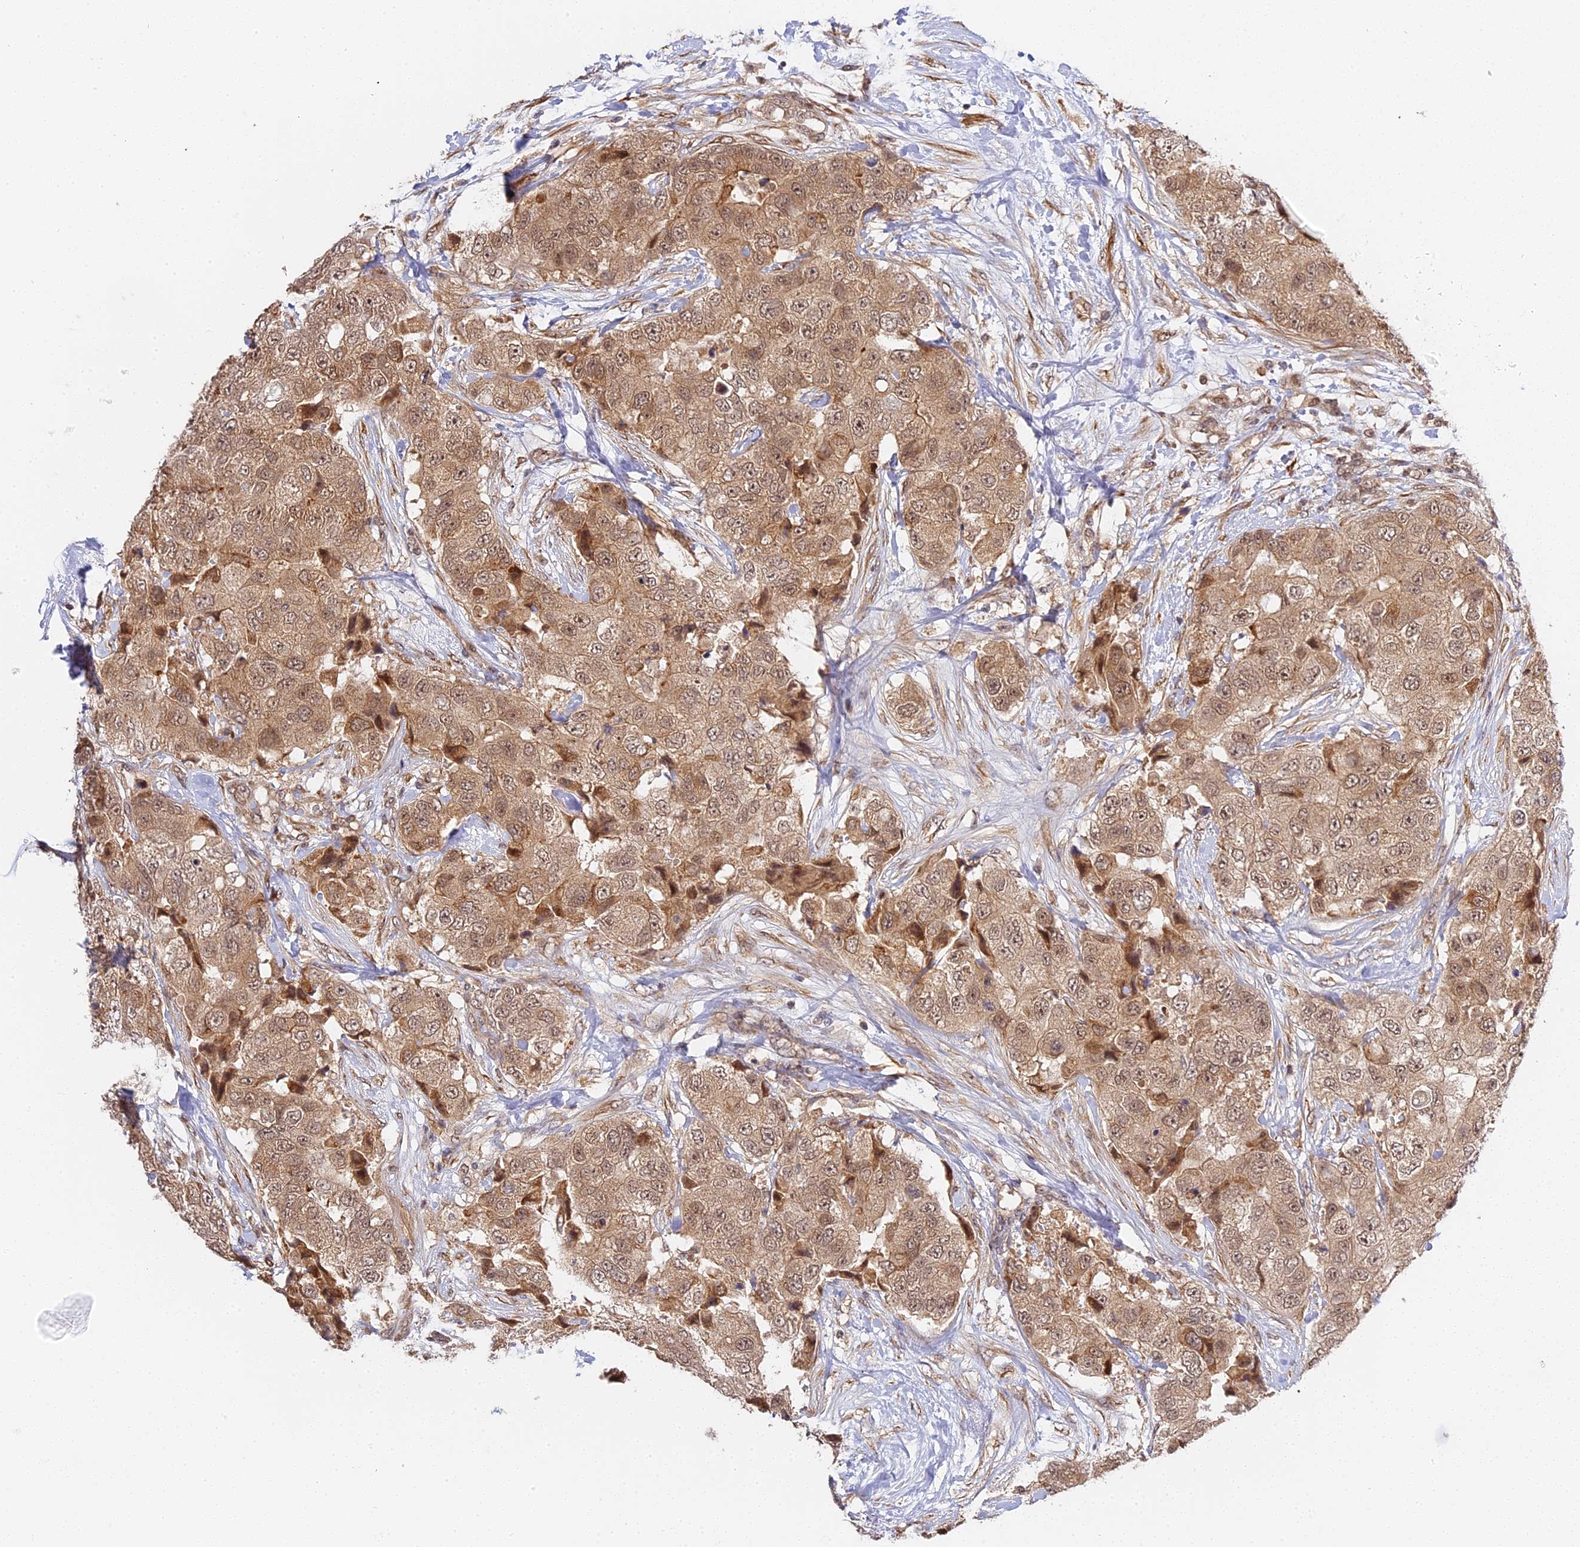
{"staining": {"intensity": "moderate", "quantity": ">75%", "location": "cytoplasmic/membranous"}, "tissue": "breast cancer", "cell_type": "Tumor cells", "image_type": "cancer", "snomed": [{"axis": "morphology", "description": "Duct carcinoma"}, {"axis": "topography", "description": "Breast"}], "caption": "Immunohistochemical staining of breast cancer (infiltrating ductal carcinoma) displays moderate cytoplasmic/membranous protein expression in about >75% of tumor cells.", "gene": "IMPACT", "patient": {"sex": "female", "age": 62}}